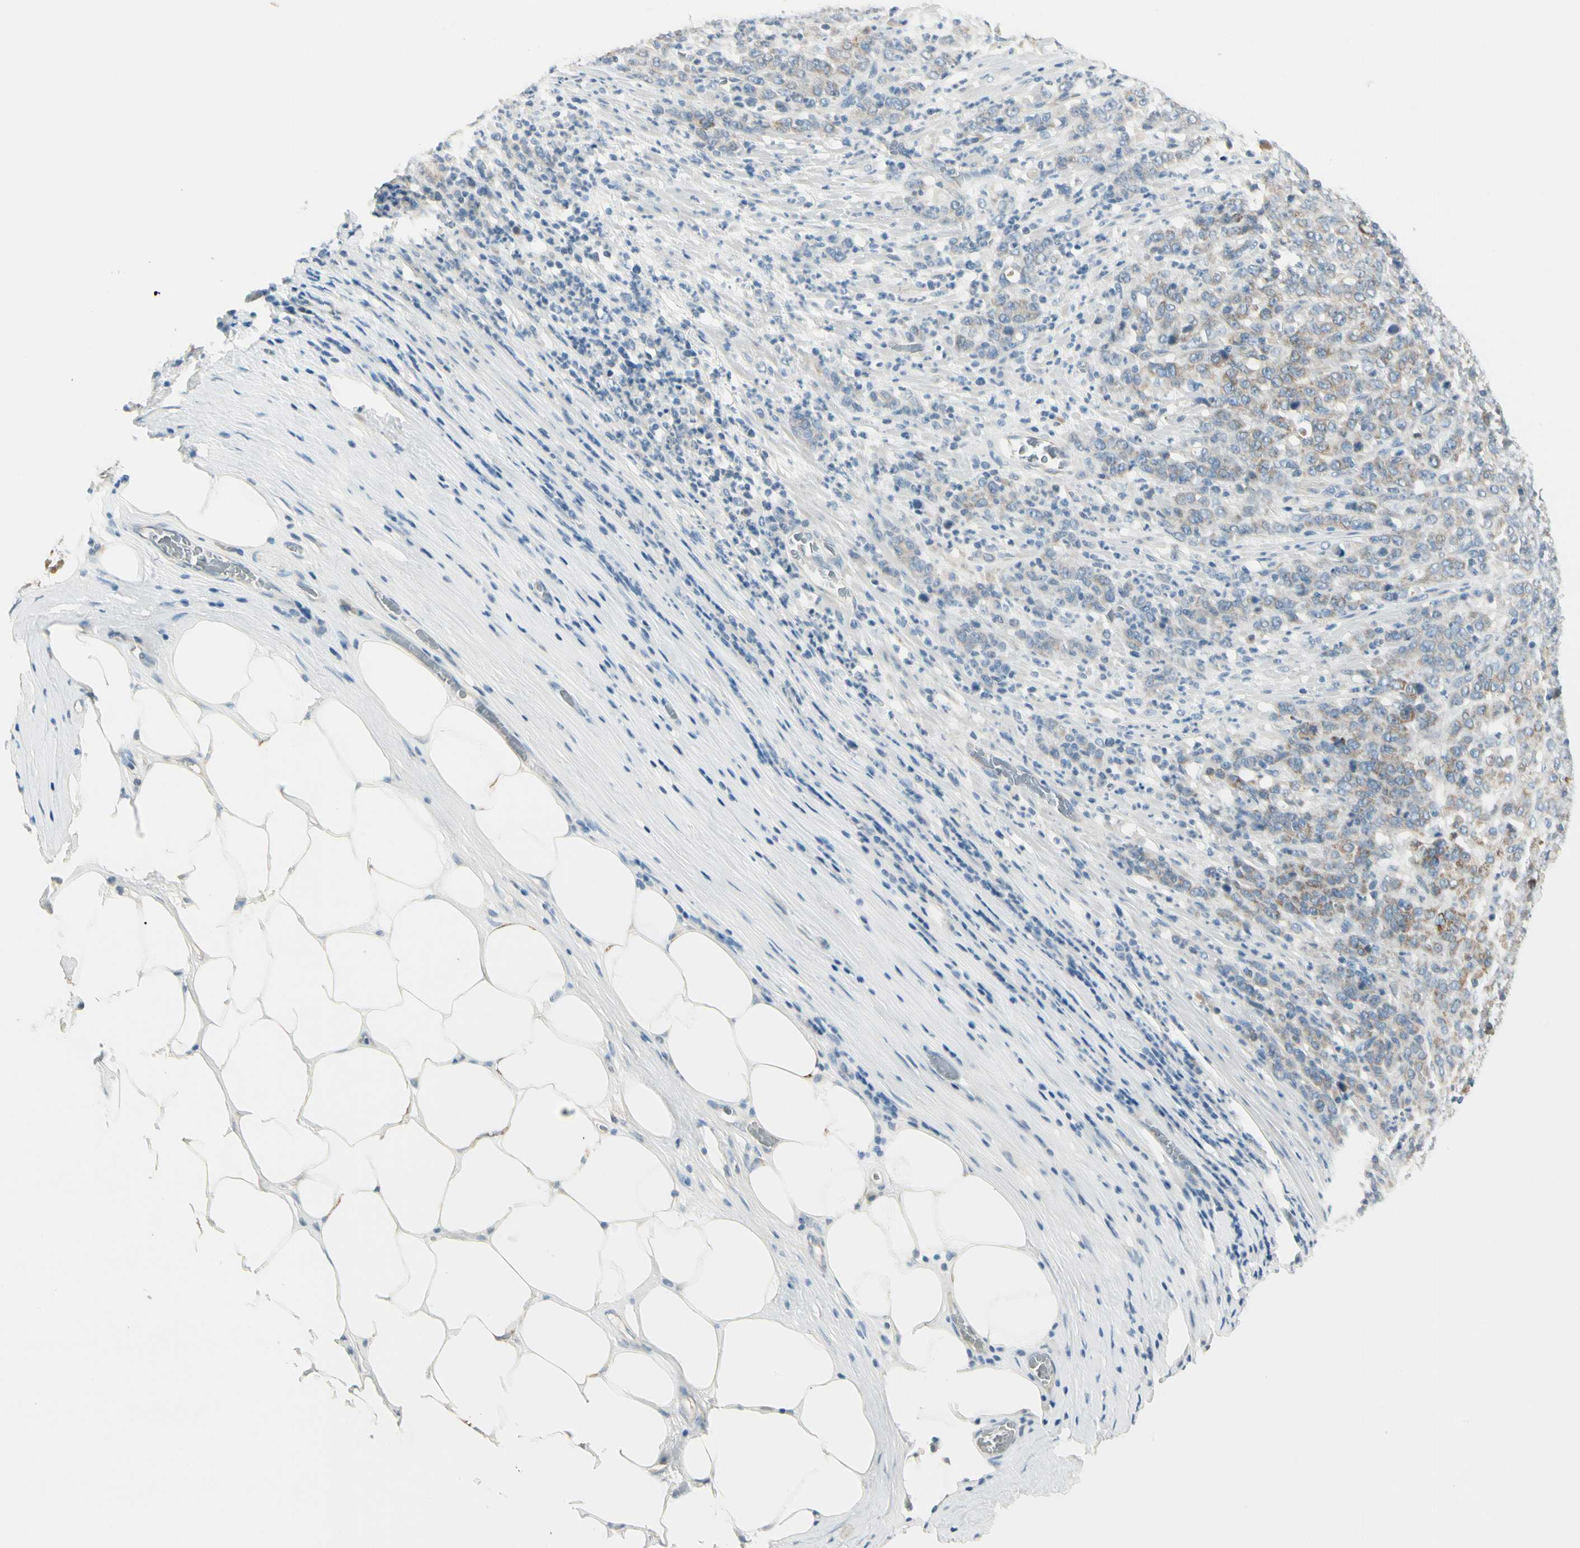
{"staining": {"intensity": "moderate", "quantity": "<25%", "location": "cytoplasmic/membranous"}, "tissue": "stomach cancer", "cell_type": "Tumor cells", "image_type": "cancer", "snomed": [{"axis": "morphology", "description": "Adenocarcinoma, NOS"}, {"axis": "topography", "description": "Stomach, lower"}], "caption": "Stomach adenocarcinoma stained with a protein marker displays moderate staining in tumor cells.", "gene": "SLC6A15", "patient": {"sex": "female", "age": 71}}